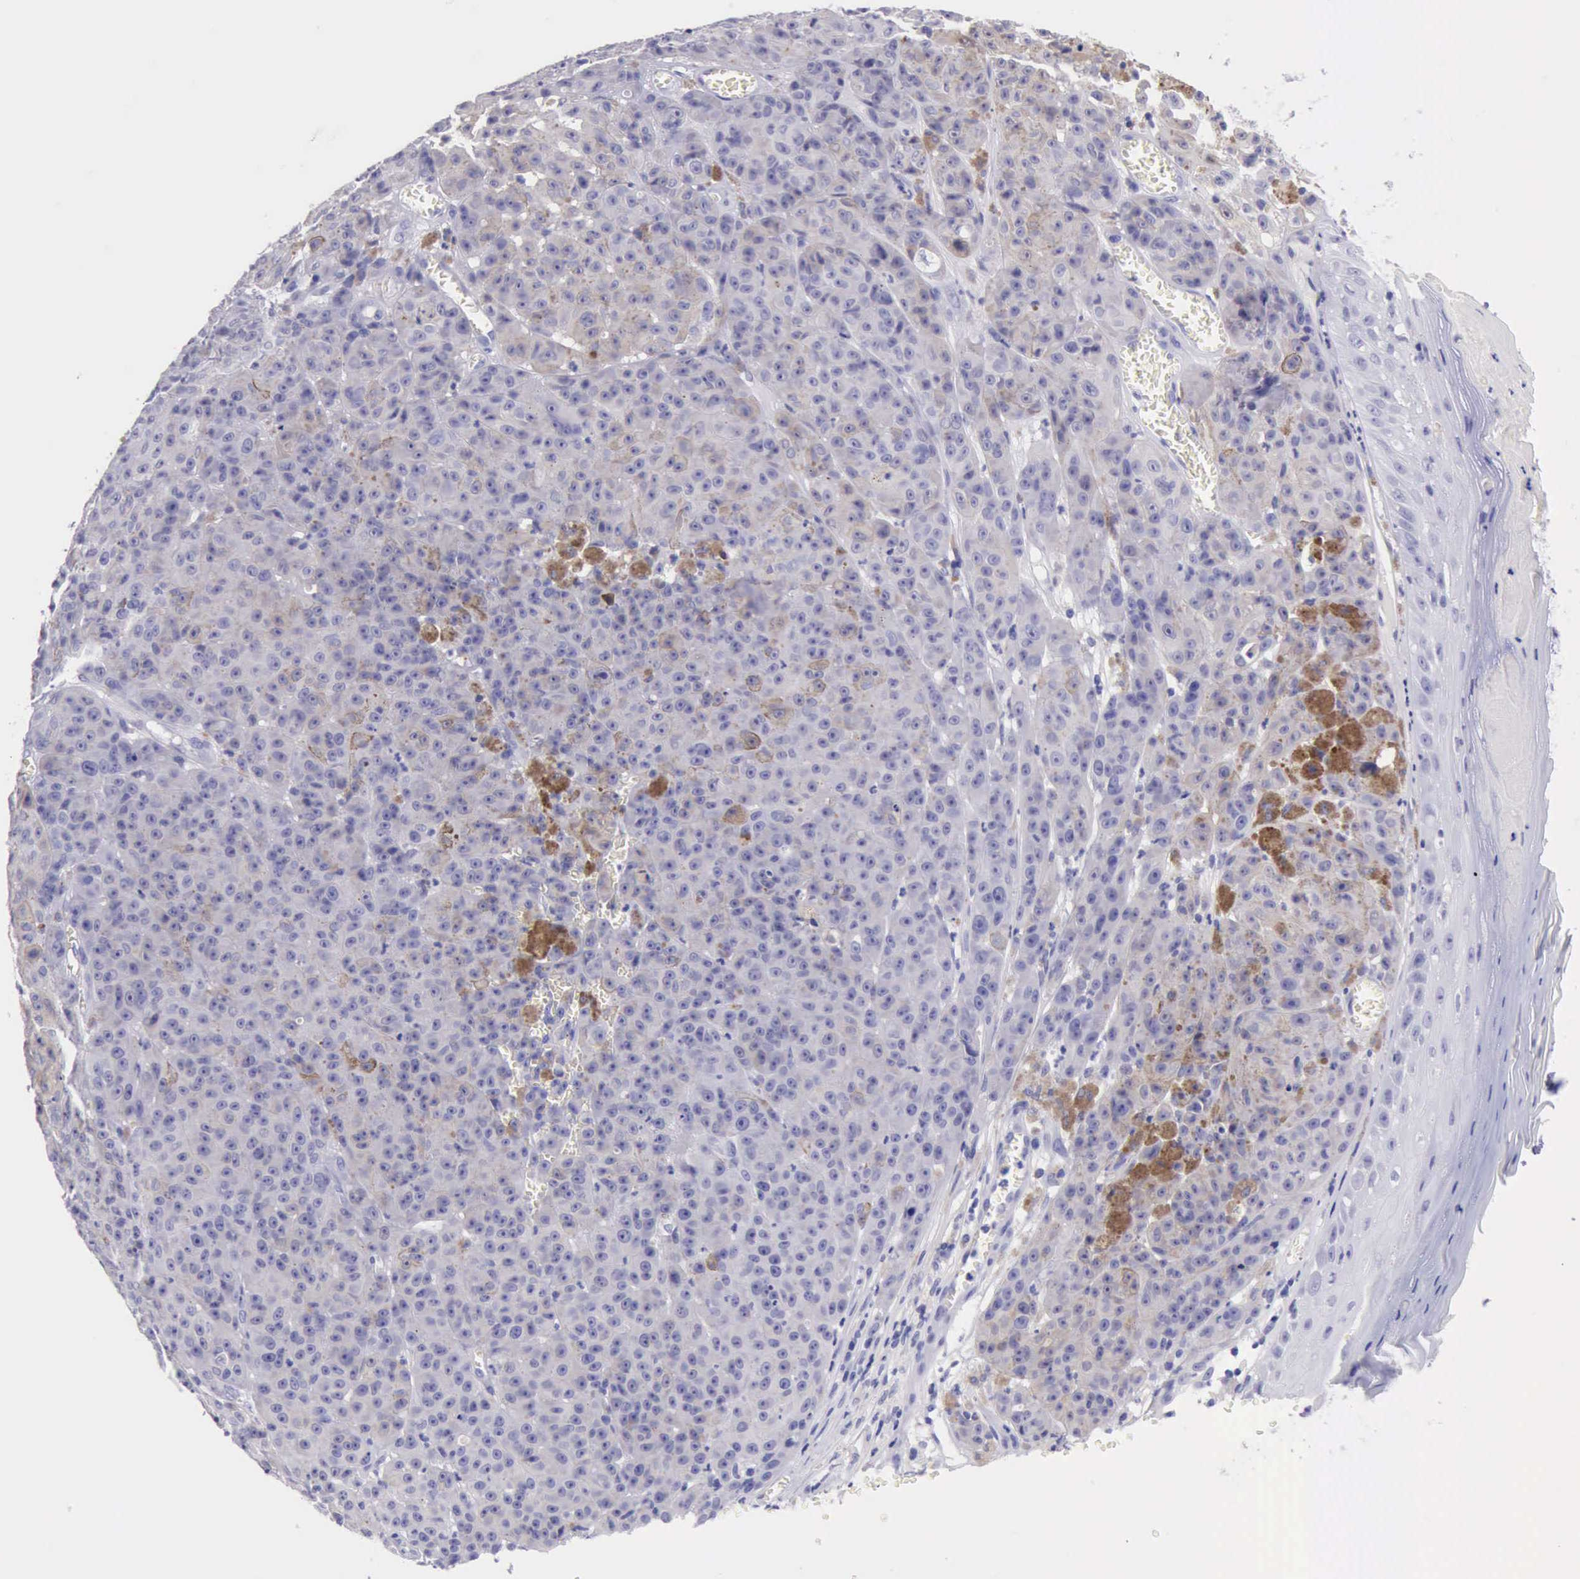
{"staining": {"intensity": "negative", "quantity": "none", "location": "none"}, "tissue": "melanoma", "cell_type": "Tumor cells", "image_type": "cancer", "snomed": [{"axis": "morphology", "description": "Malignant melanoma, NOS"}, {"axis": "topography", "description": "Skin"}], "caption": "IHC histopathology image of neoplastic tissue: melanoma stained with DAB demonstrates no significant protein staining in tumor cells.", "gene": "LRFN5", "patient": {"sex": "male", "age": 64}}